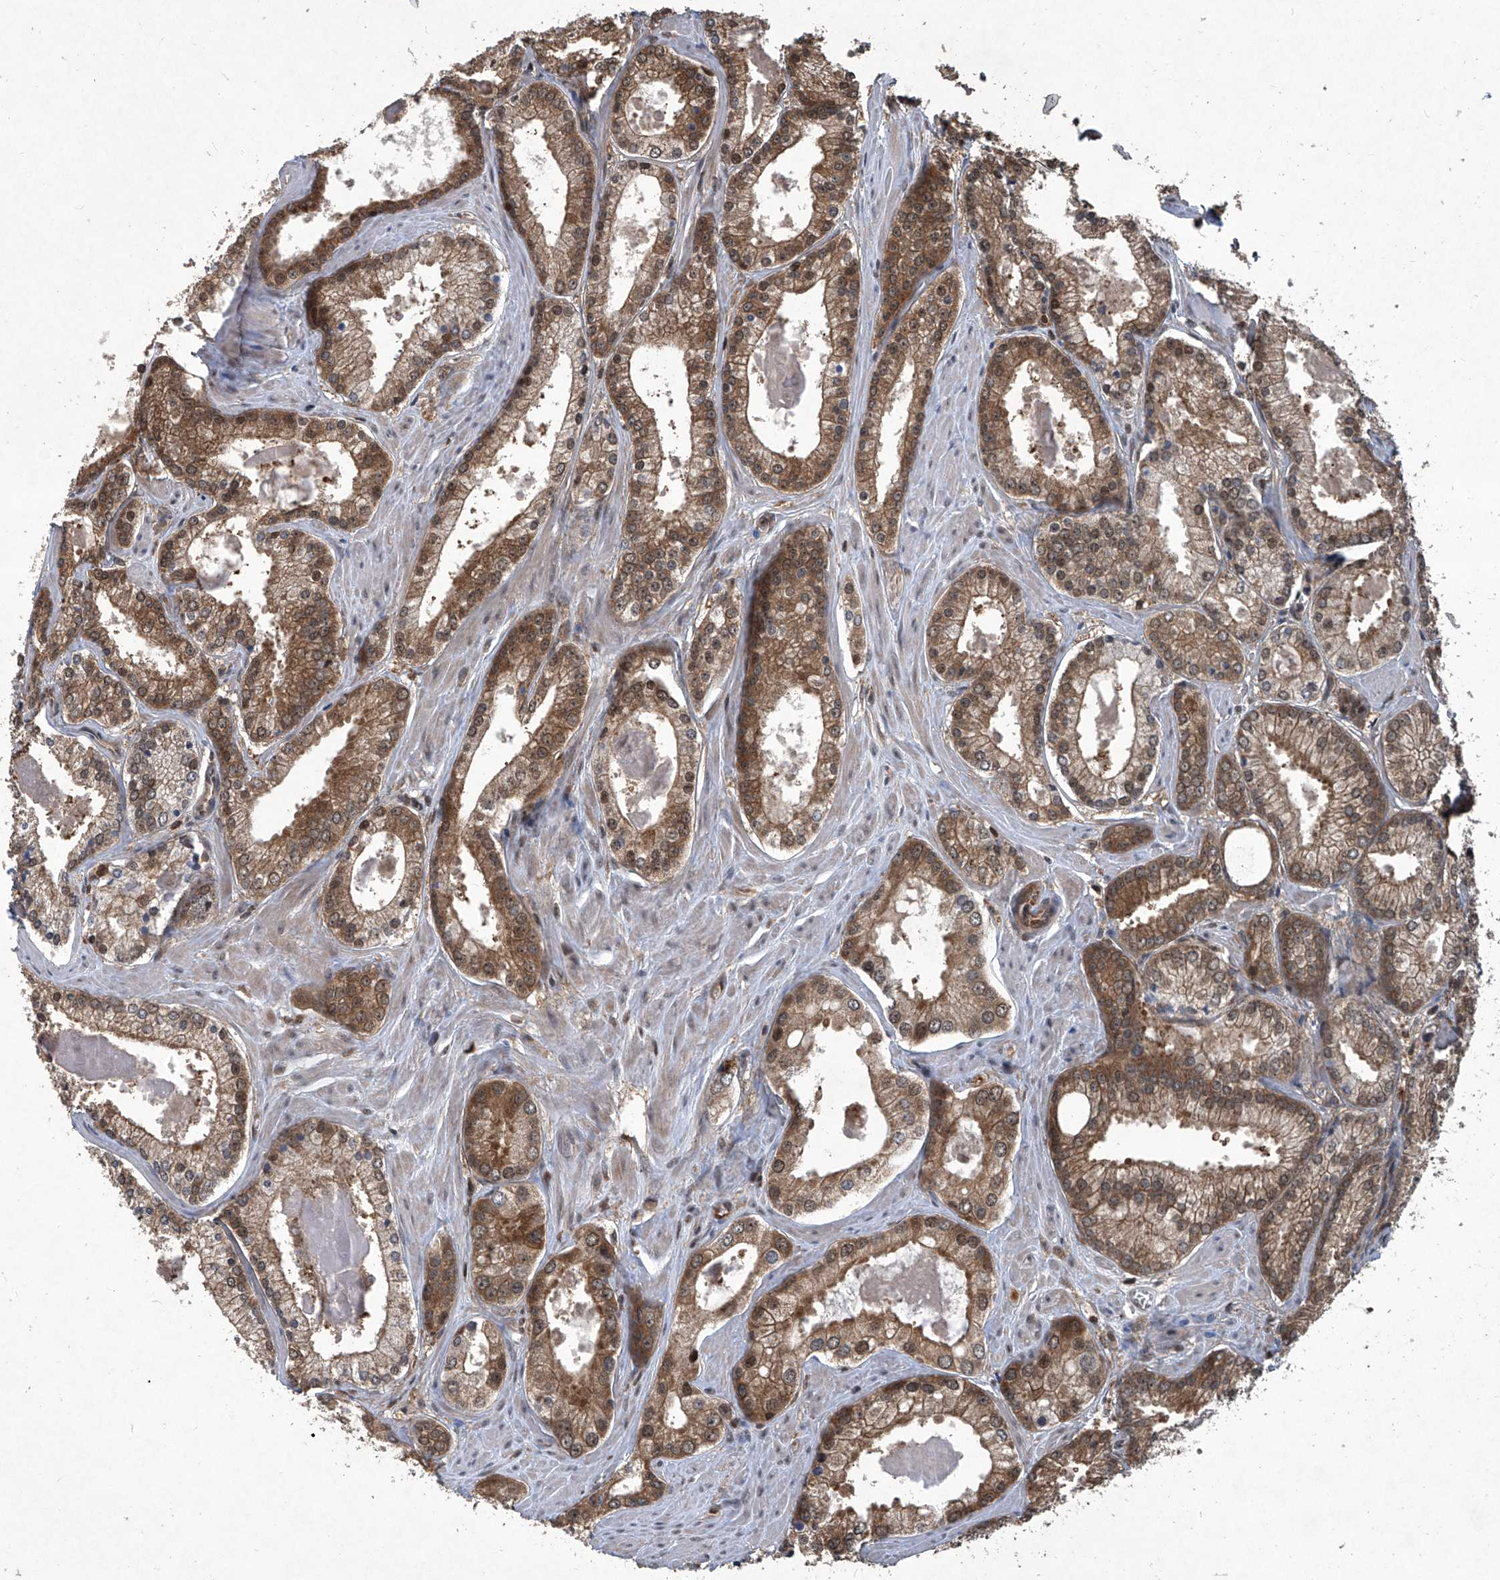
{"staining": {"intensity": "moderate", "quantity": ">75%", "location": "cytoplasmic/membranous"}, "tissue": "prostate cancer", "cell_type": "Tumor cells", "image_type": "cancer", "snomed": [{"axis": "morphology", "description": "Adenocarcinoma, Low grade"}, {"axis": "topography", "description": "Prostate"}], "caption": "Immunohistochemical staining of adenocarcinoma (low-grade) (prostate) reveals moderate cytoplasmic/membranous protein expression in about >75% of tumor cells. The staining is performed using DAB brown chromogen to label protein expression. The nuclei are counter-stained blue using hematoxylin.", "gene": "PSMB1", "patient": {"sex": "male", "age": 54}}